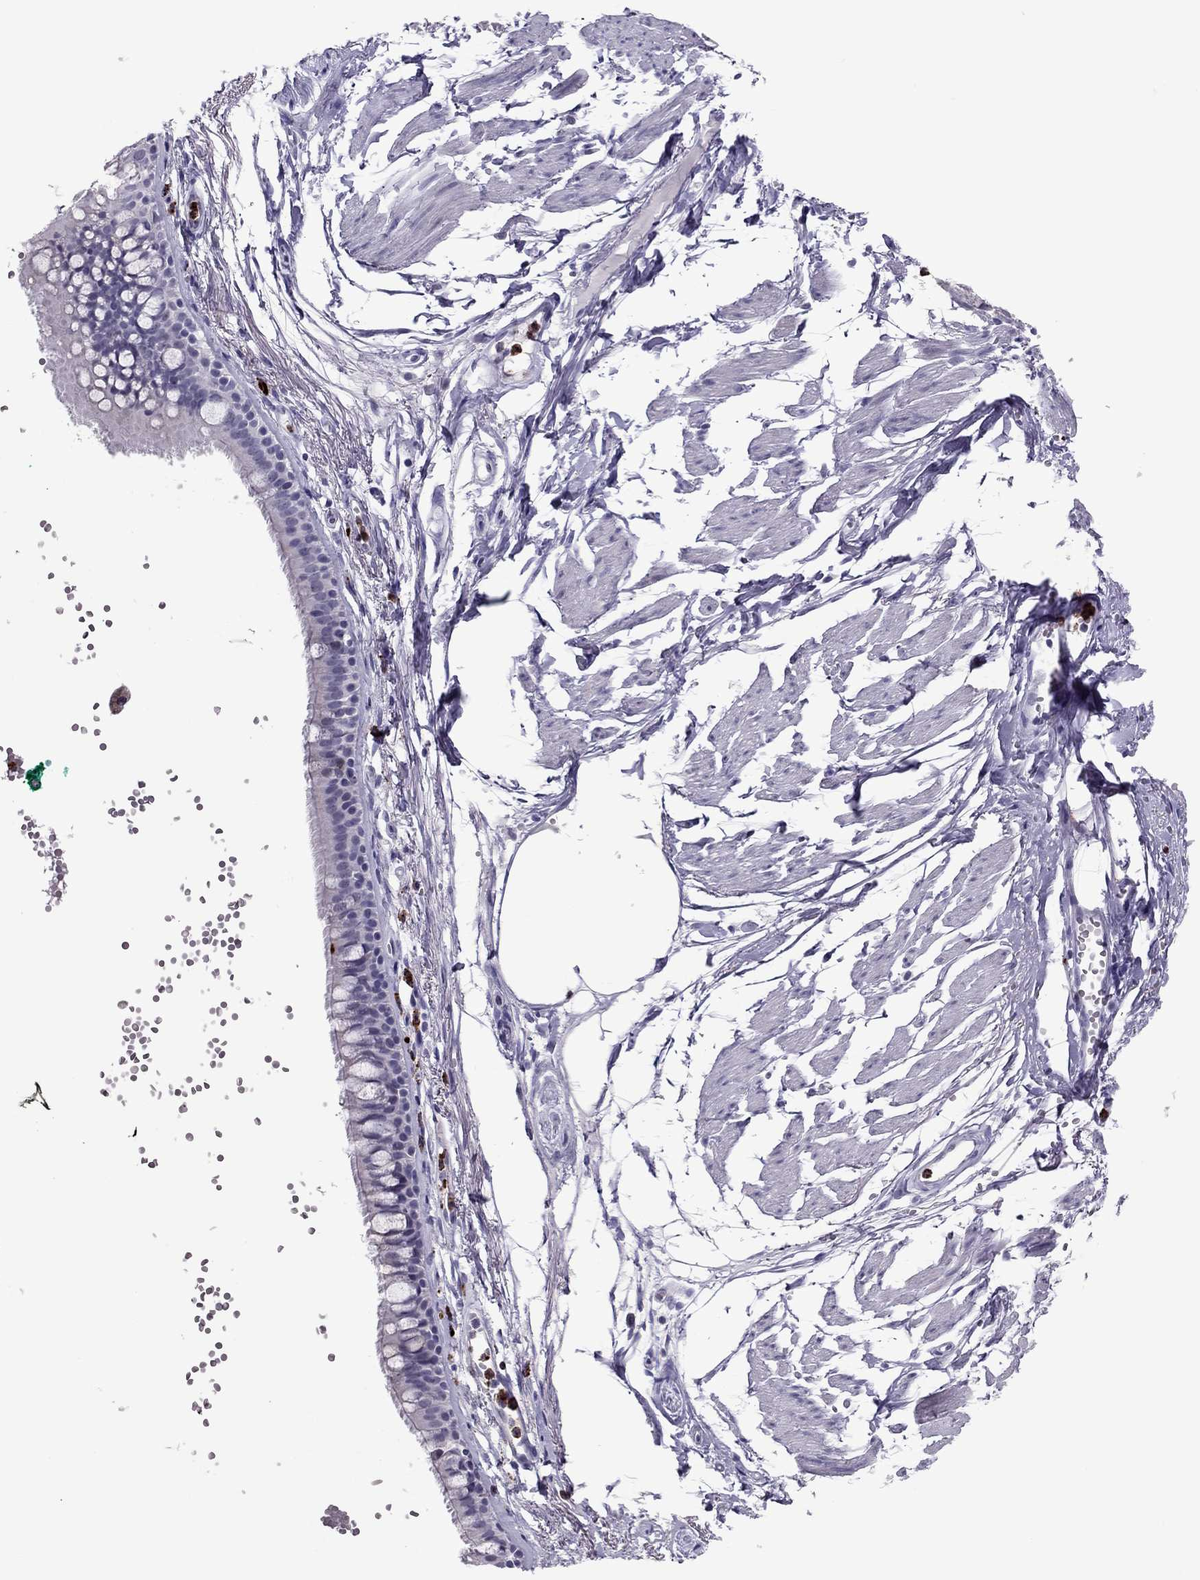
{"staining": {"intensity": "weak", "quantity": "25%-75%", "location": "cytoplasmic/membranous"}, "tissue": "adipose tissue", "cell_type": "Adipocytes", "image_type": "normal", "snomed": [{"axis": "morphology", "description": "Normal tissue, NOS"}, {"axis": "morphology", "description": "Squamous cell carcinoma, NOS"}, {"axis": "topography", "description": "Cartilage tissue"}, {"axis": "topography", "description": "Lung"}], "caption": "Brown immunohistochemical staining in normal human adipose tissue demonstrates weak cytoplasmic/membranous positivity in approximately 25%-75% of adipocytes.", "gene": "CCL27", "patient": {"sex": "male", "age": 66}}